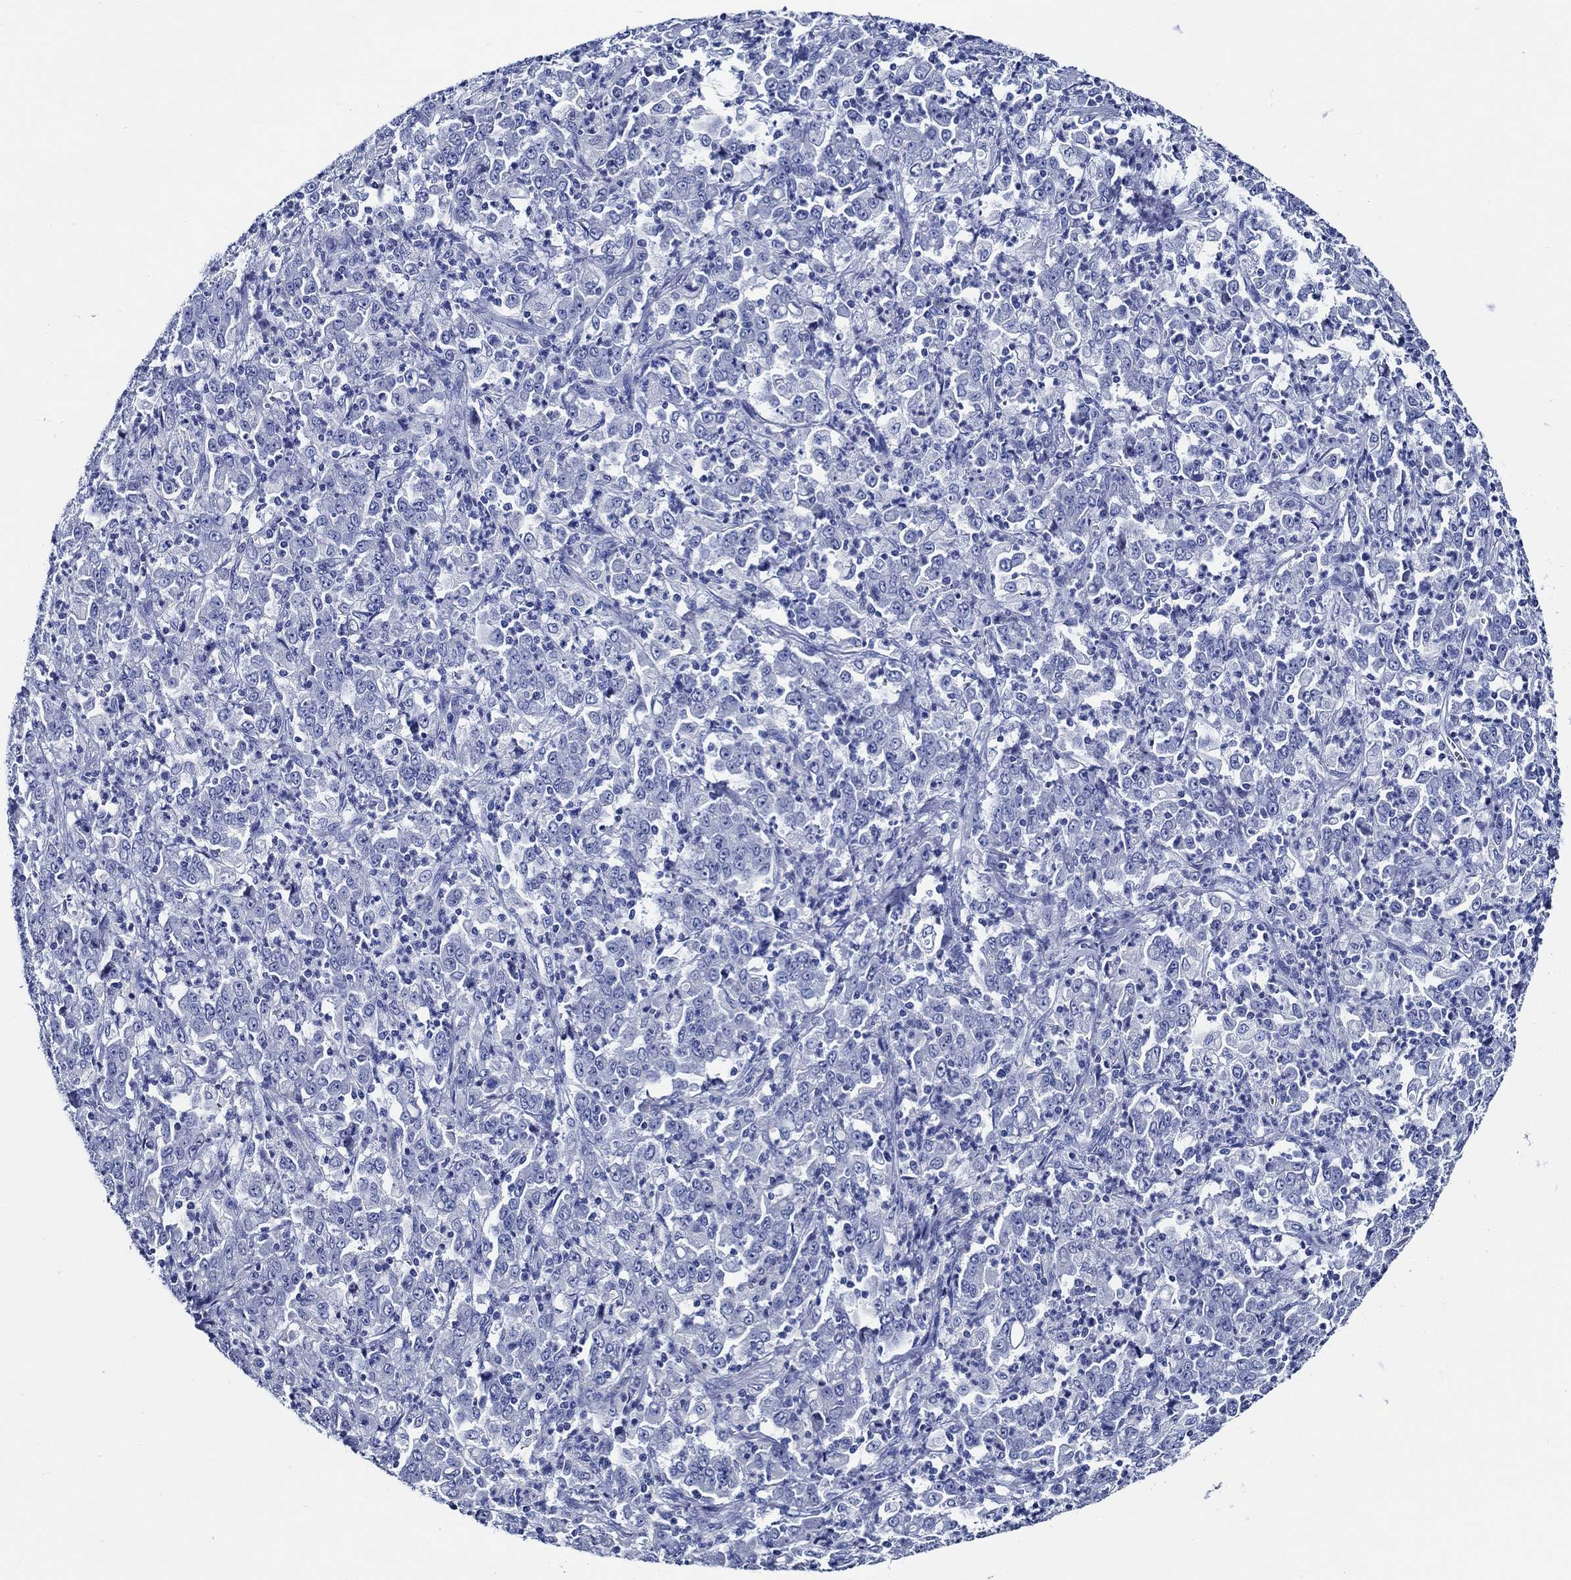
{"staining": {"intensity": "negative", "quantity": "none", "location": "none"}, "tissue": "stomach cancer", "cell_type": "Tumor cells", "image_type": "cancer", "snomed": [{"axis": "morphology", "description": "Adenocarcinoma, NOS"}, {"axis": "topography", "description": "Stomach, lower"}], "caption": "Immunohistochemical staining of stomach cancer exhibits no significant staining in tumor cells.", "gene": "WDR62", "patient": {"sex": "female", "age": 71}}